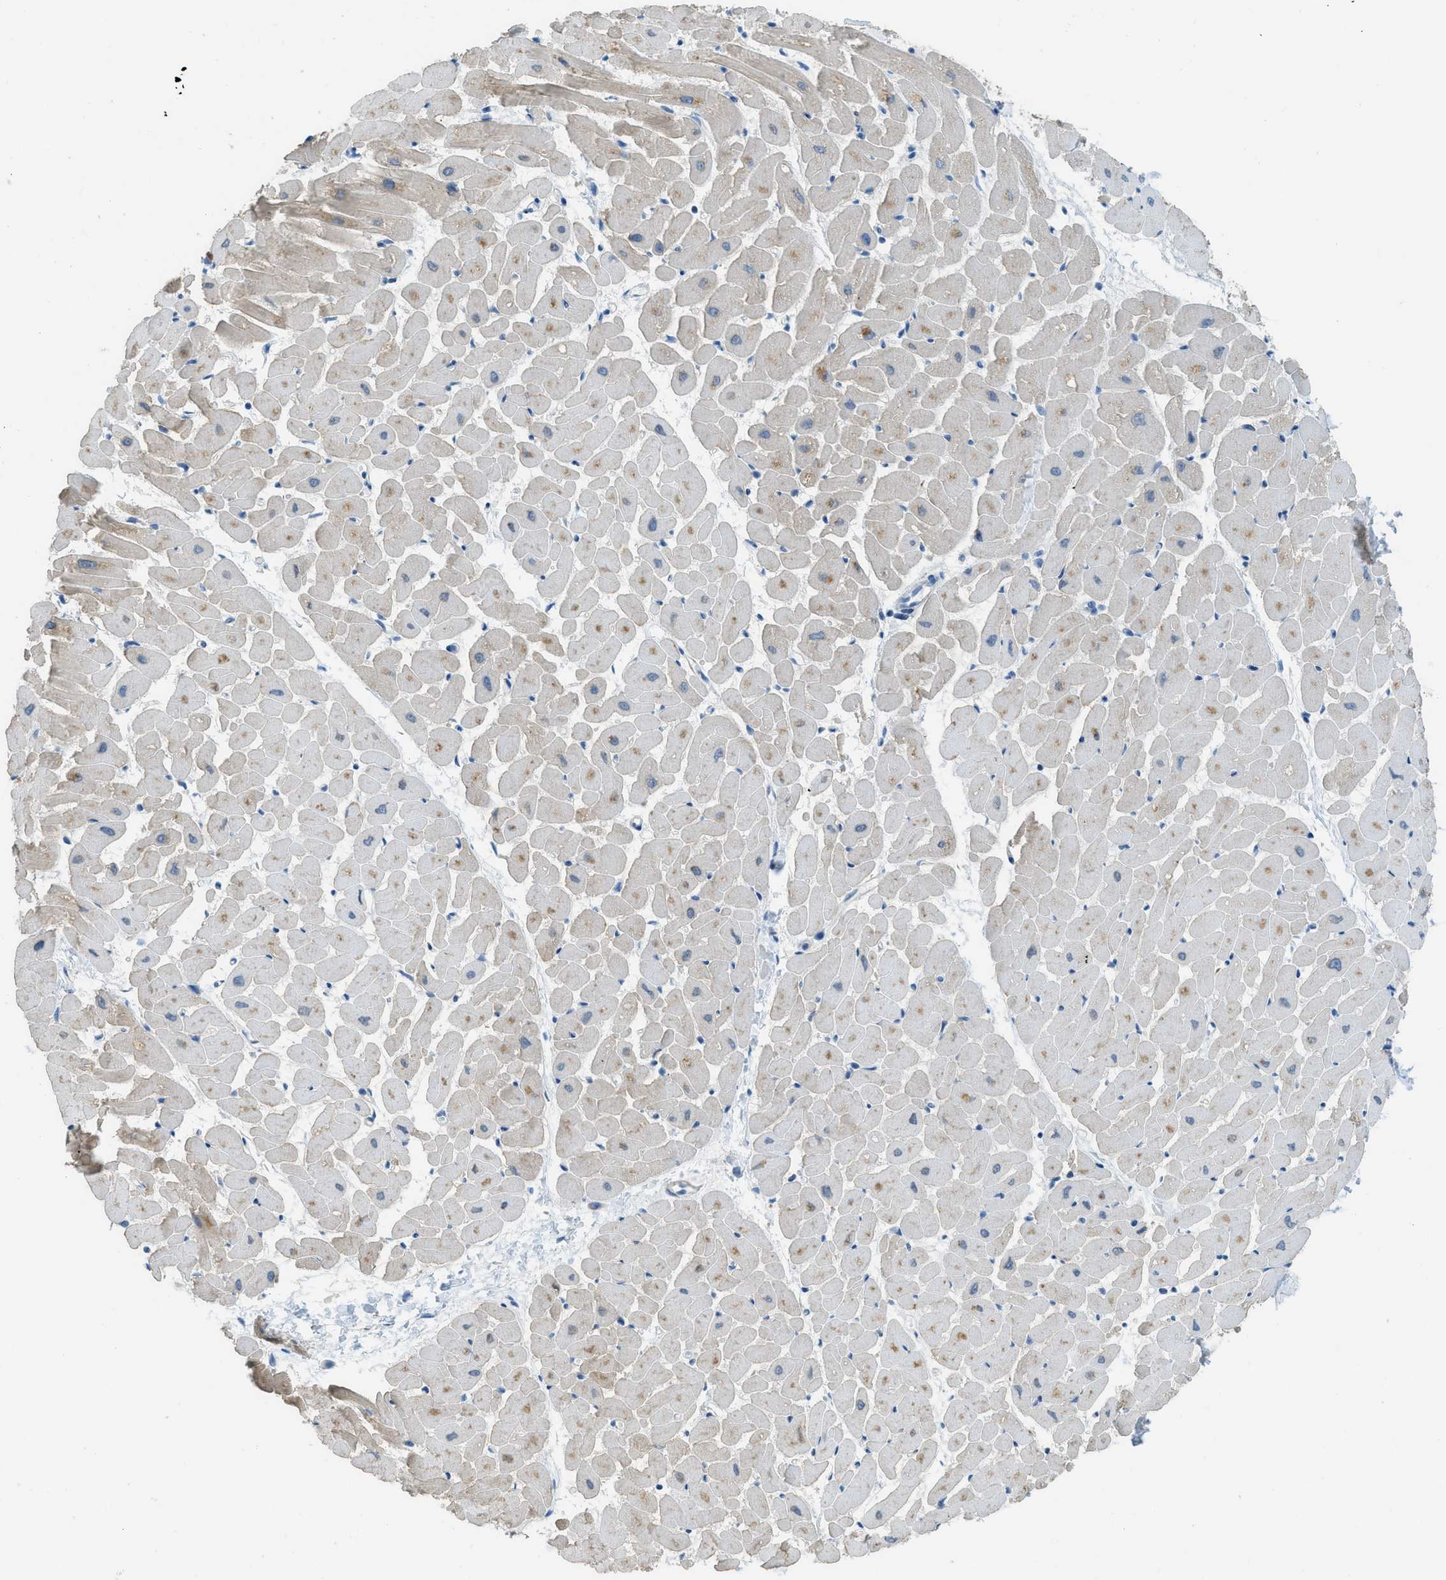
{"staining": {"intensity": "moderate", "quantity": "25%-75%", "location": "cytoplasmic/membranous"}, "tissue": "heart muscle", "cell_type": "Cardiomyocytes", "image_type": "normal", "snomed": [{"axis": "morphology", "description": "Normal tissue, NOS"}, {"axis": "topography", "description": "Heart"}], "caption": "Normal heart muscle was stained to show a protein in brown. There is medium levels of moderate cytoplasmic/membranous staining in approximately 25%-75% of cardiomyocytes. Ihc stains the protein of interest in brown and the nuclei are stained blue.", "gene": "TIMD4", "patient": {"sex": "female", "age": 19}}